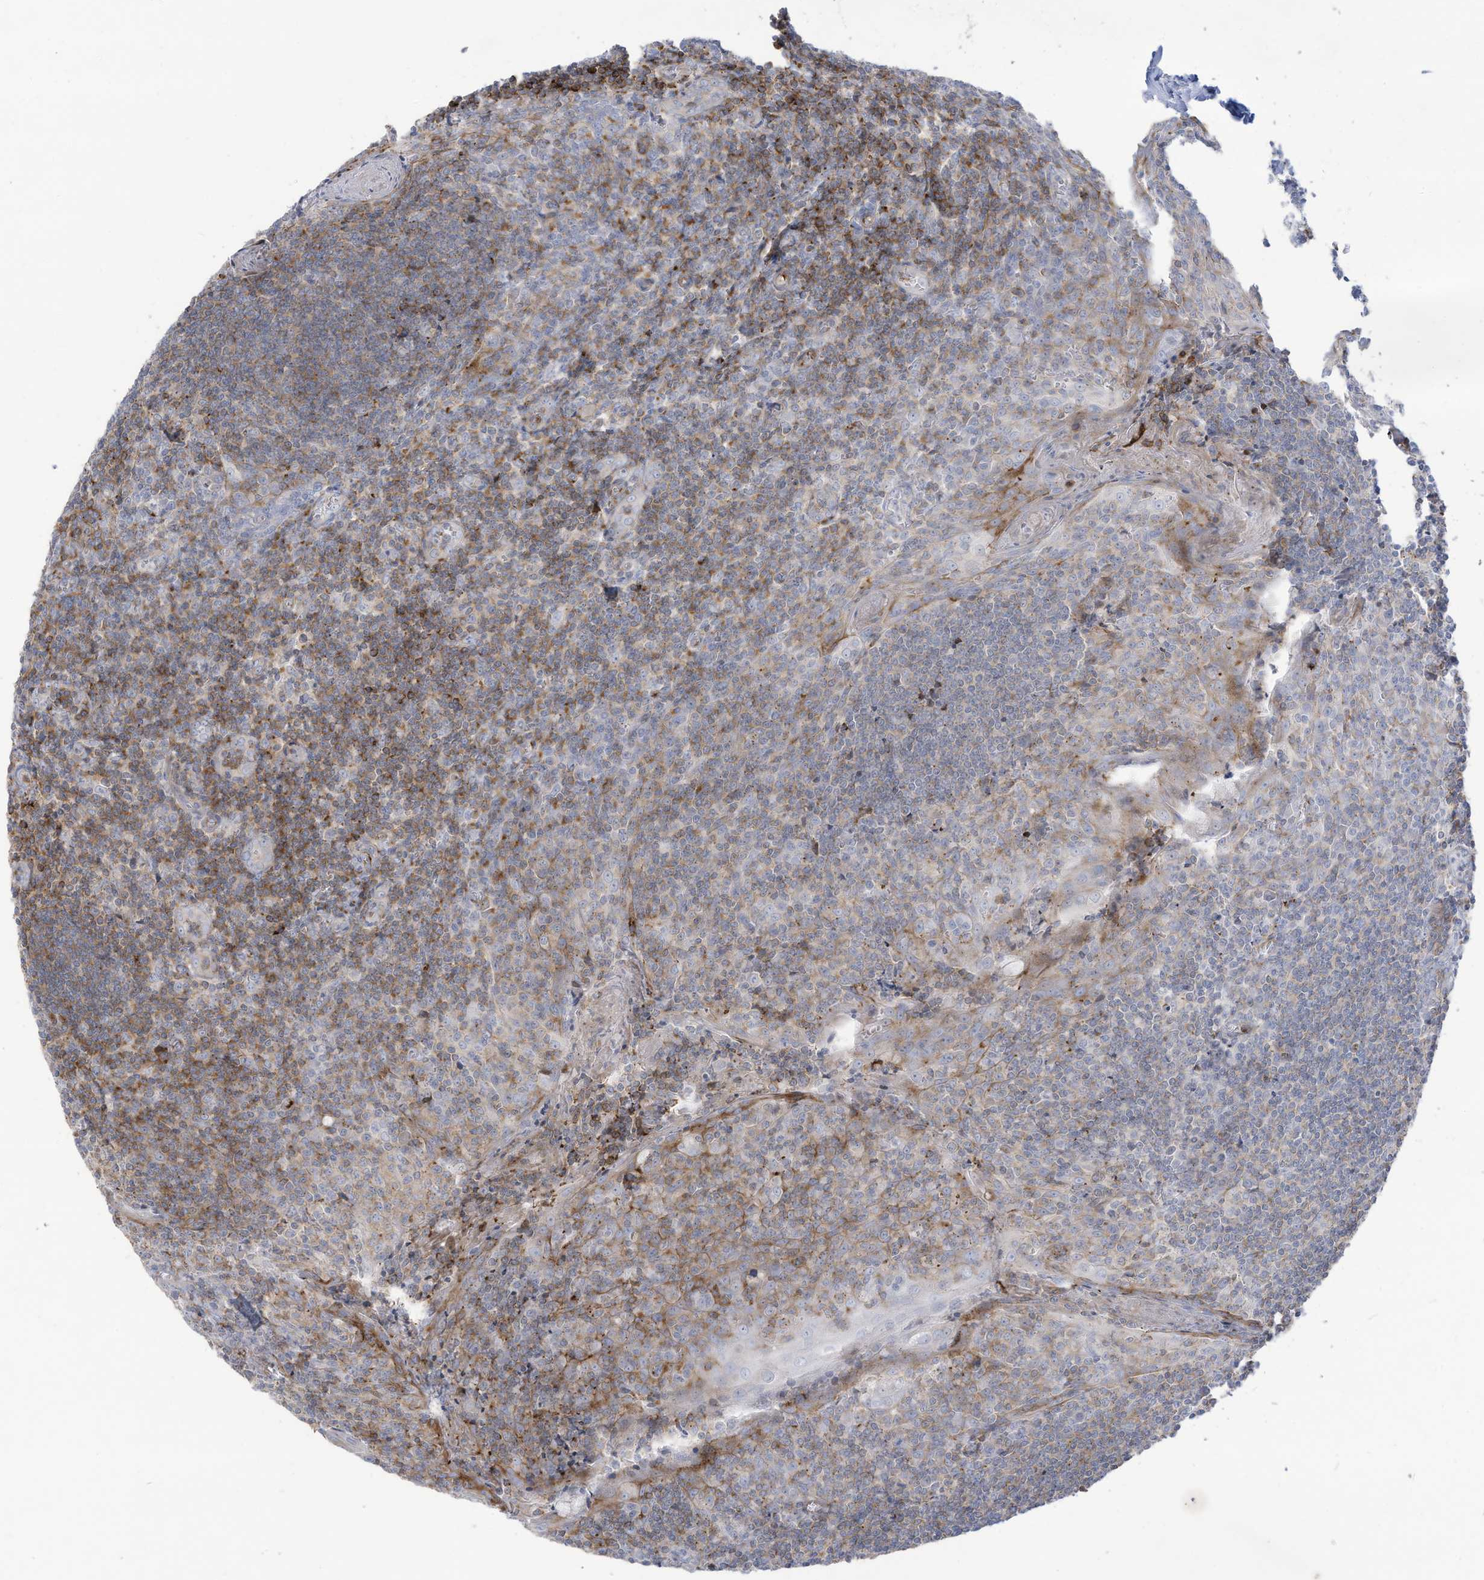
{"staining": {"intensity": "moderate", "quantity": "25%-75%", "location": "cytoplasmic/membranous"}, "tissue": "tonsil", "cell_type": "Non-germinal center cells", "image_type": "normal", "snomed": [{"axis": "morphology", "description": "Normal tissue, NOS"}, {"axis": "topography", "description": "Tonsil"}], "caption": "The histopathology image demonstrates immunohistochemical staining of unremarkable tonsil. There is moderate cytoplasmic/membranous staining is seen in about 25%-75% of non-germinal center cells. The staining is performed using DAB brown chromogen to label protein expression. The nuclei are counter-stained blue using hematoxylin.", "gene": "THNSL2", "patient": {"sex": "male", "age": 27}}